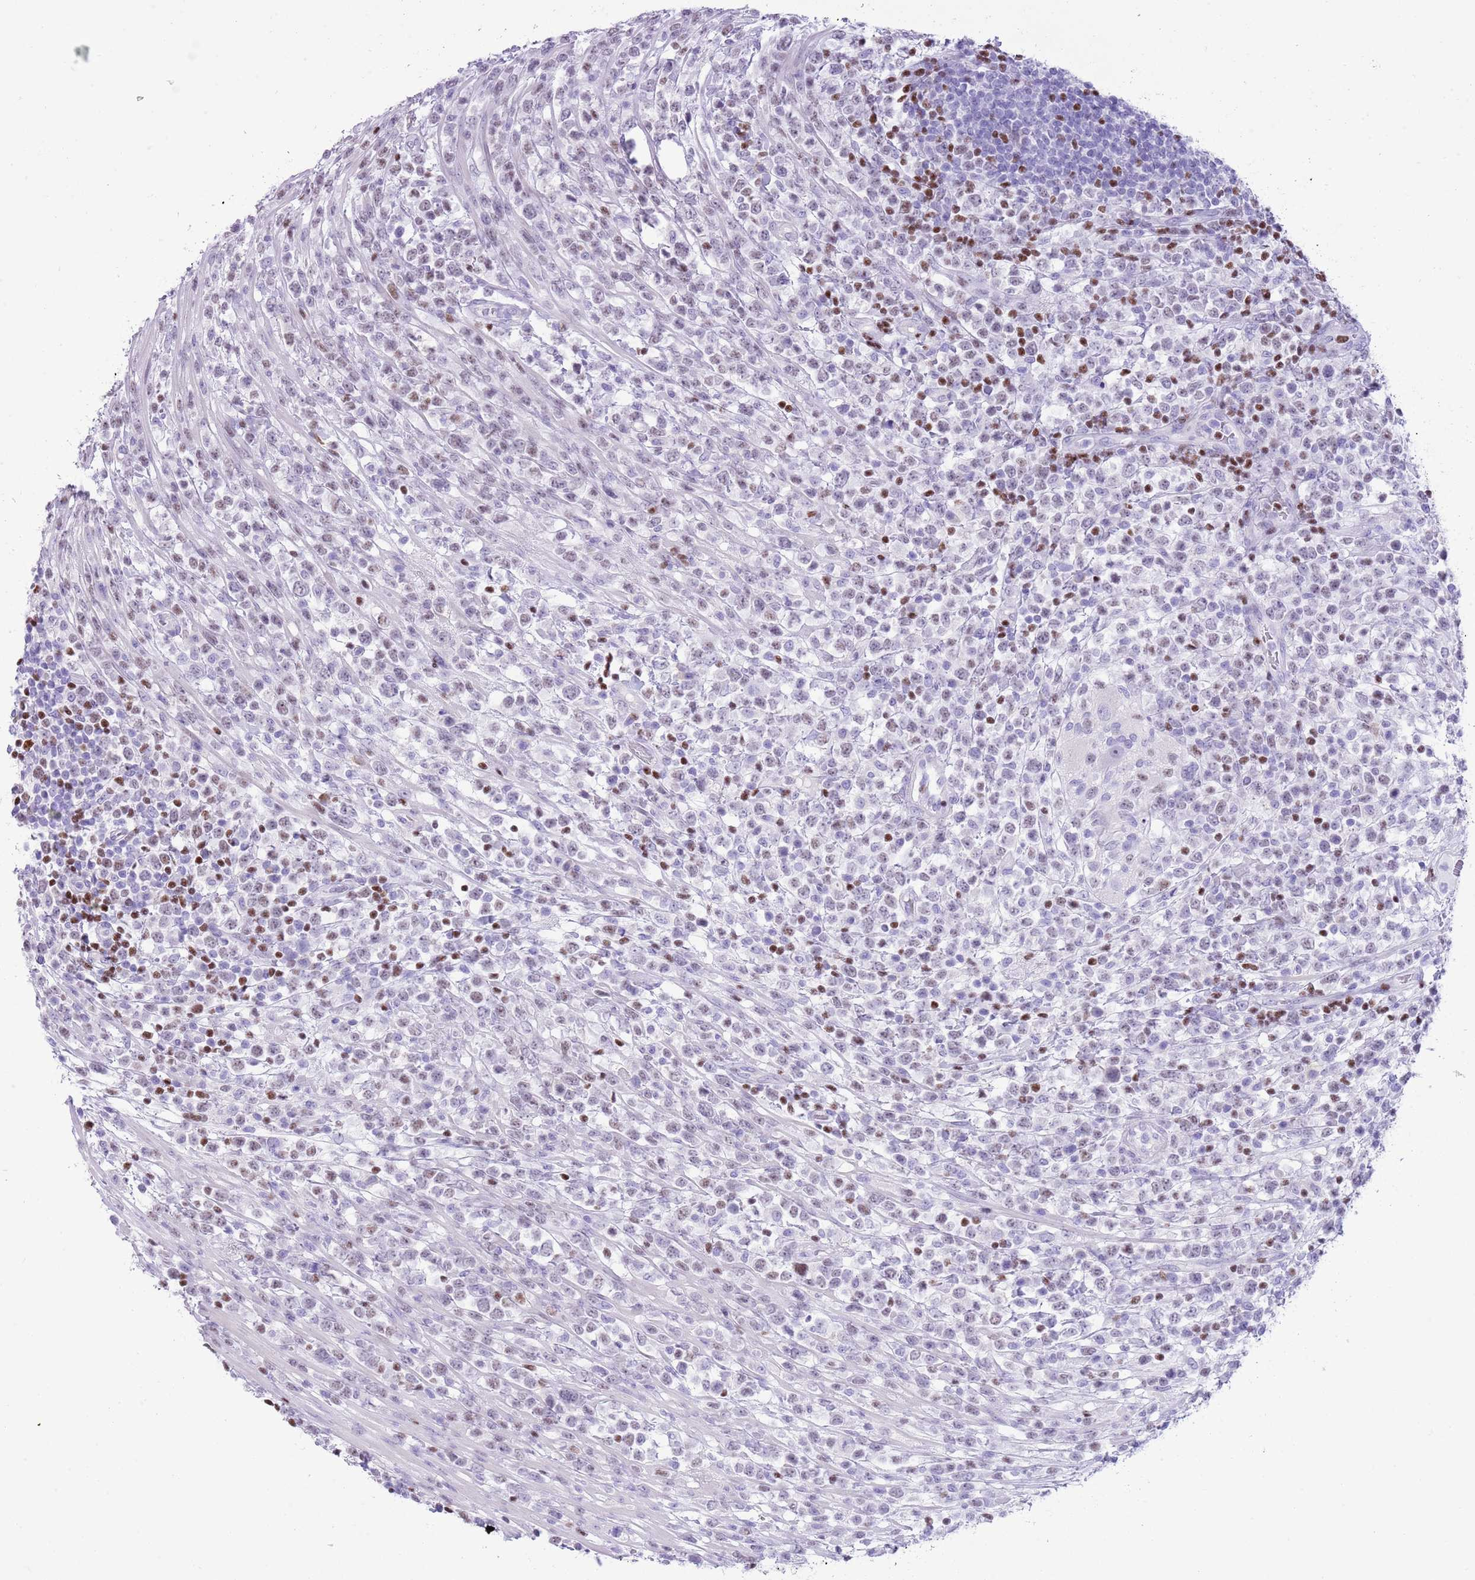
{"staining": {"intensity": "moderate", "quantity": "<25%", "location": "nuclear"}, "tissue": "lymphoma", "cell_type": "Tumor cells", "image_type": "cancer", "snomed": [{"axis": "morphology", "description": "Malignant lymphoma, non-Hodgkin's type, High grade"}, {"axis": "topography", "description": "Colon"}], "caption": "High-magnification brightfield microscopy of lymphoma stained with DAB (3,3'-diaminobenzidine) (brown) and counterstained with hematoxylin (blue). tumor cells exhibit moderate nuclear positivity is appreciated in approximately<25% of cells. (Brightfield microscopy of DAB IHC at high magnification).", "gene": "BCL11B", "patient": {"sex": "female", "age": 53}}